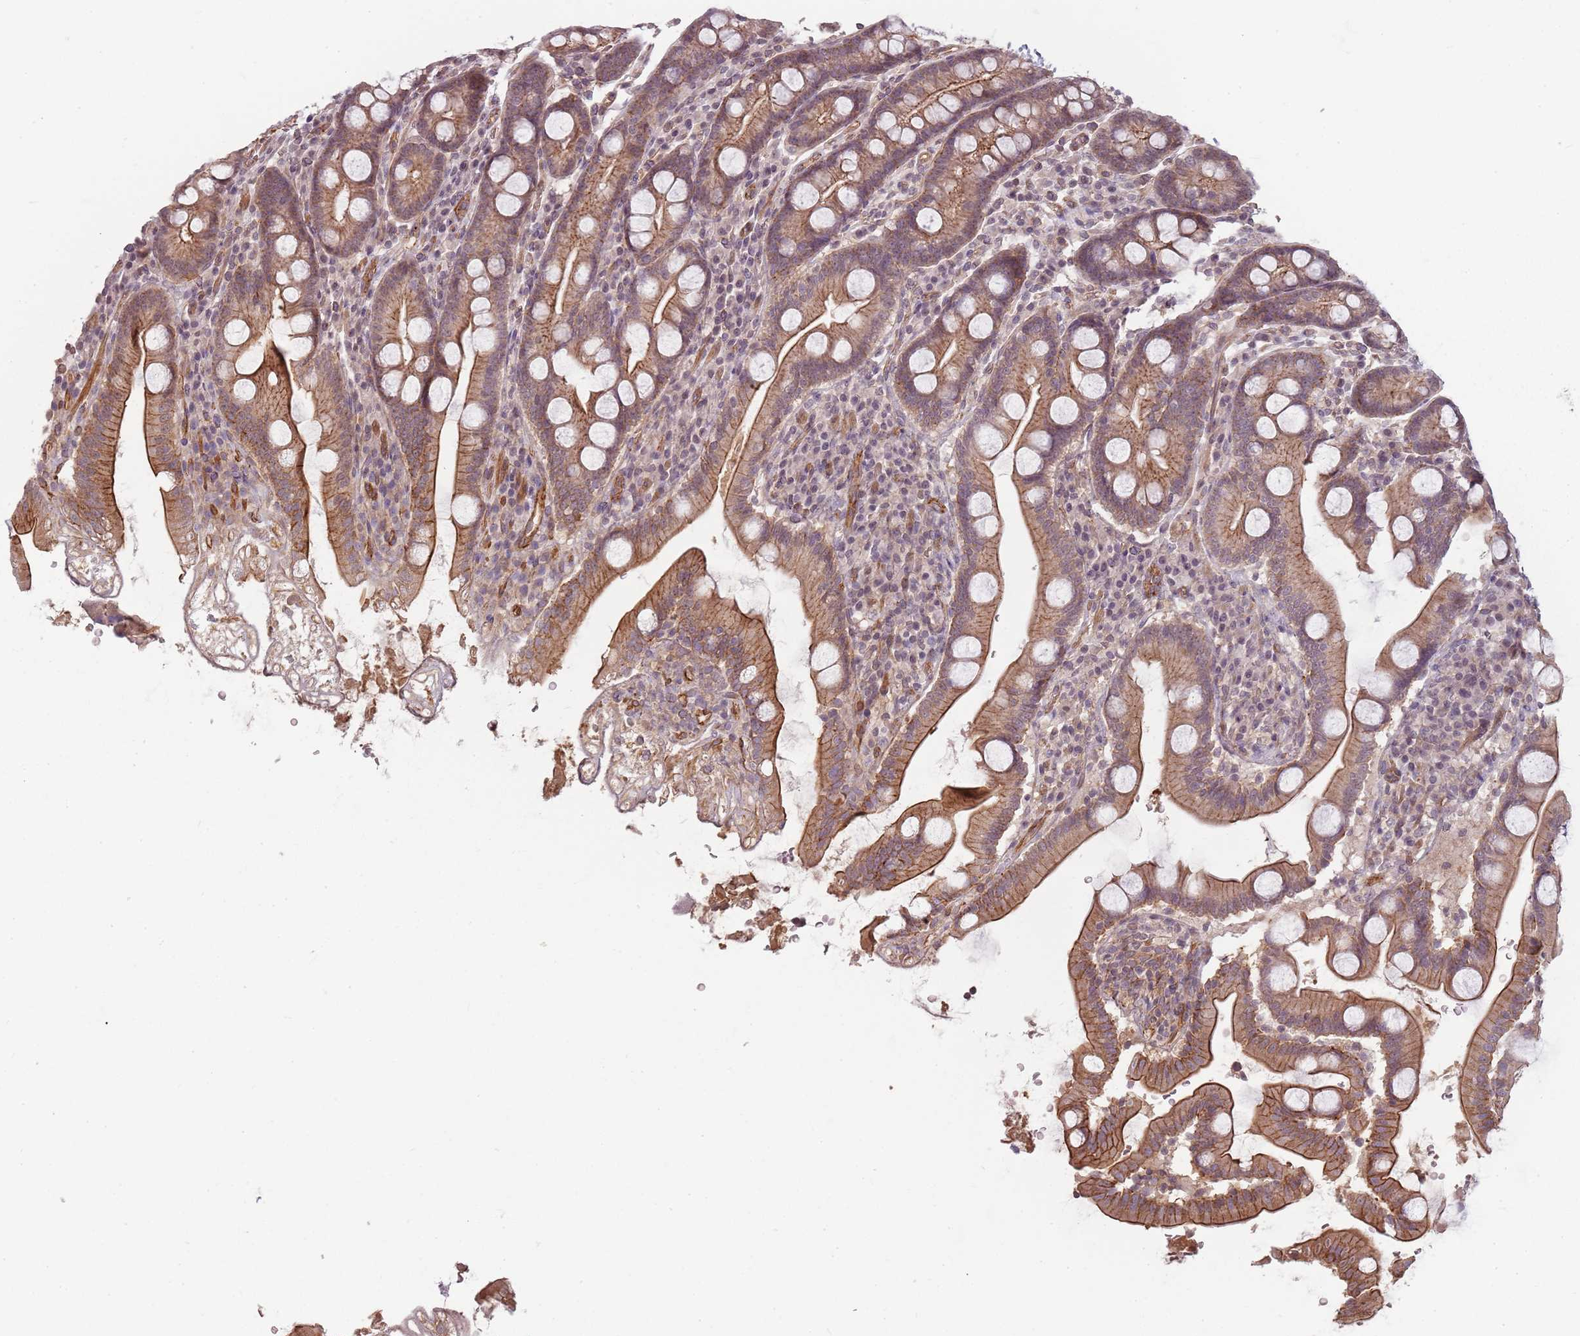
{"staining": {"intensity": "moderate", "quantity": ">75%", "location": "cytoplasmic/membranous"}, "tissue": "duodenum", "cell_type": "Glandular cells", "image_type": "normal", "snomed": [{"axis": "morphology", "description": "Normal tissue, NOS"}, {"axis": "topography", "description": "Duodenum"}], "caption": "Duodenum stained with DAB (3,3'-diaminobenzidine) immunohistochemistry demonstrates medium levels of moderate cytoplasmic/membranous expression in about >75% of glandular cells.", "gene": "PPP1R14C", "patient": {"sex": "male", "age": 35}}